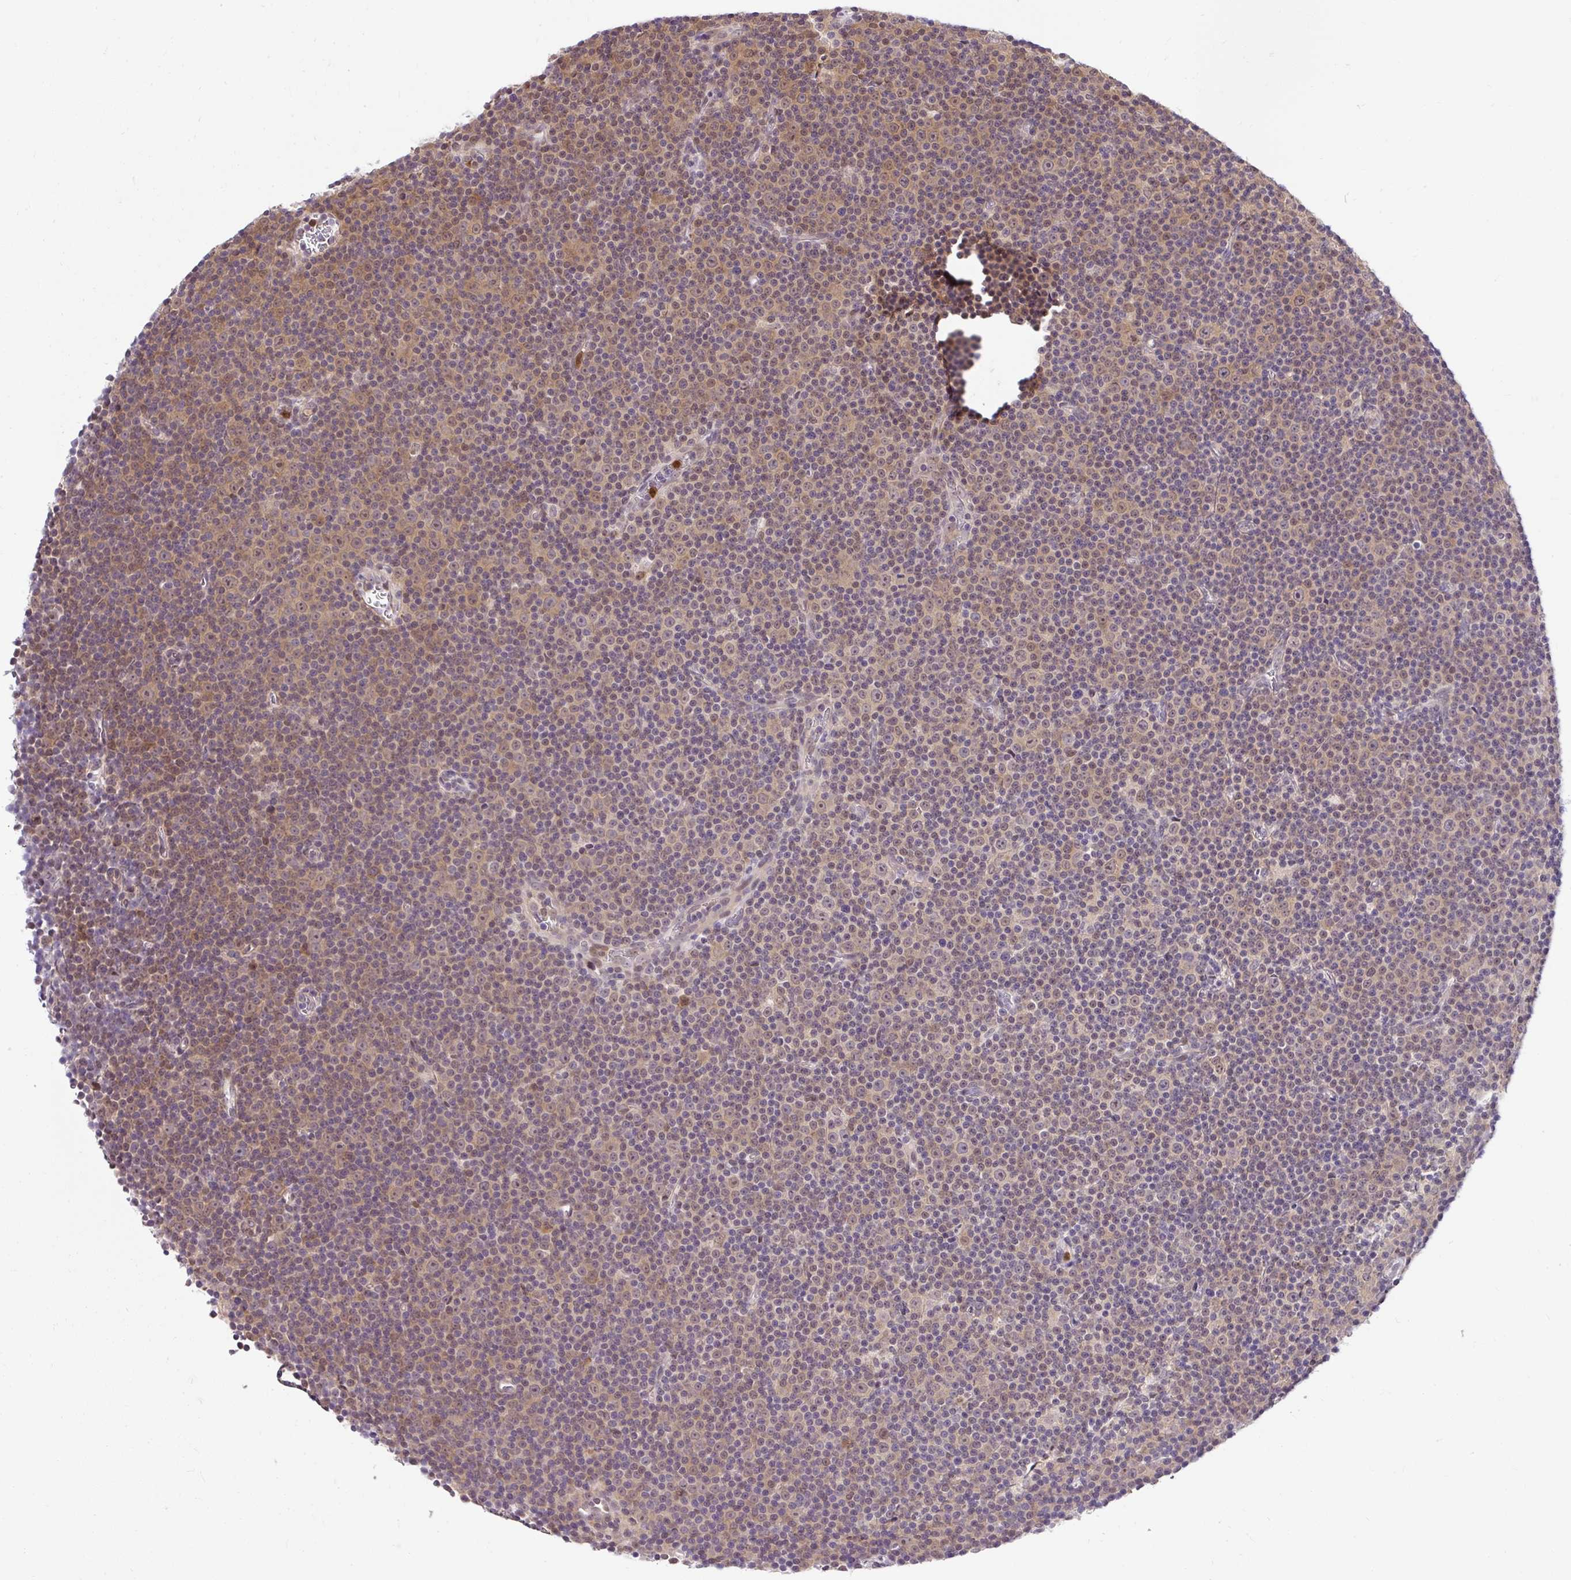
{"staining": {"intensity": "weak", "quantity": "25%-75%", "location": "cytoplasmic/membranous,nuclear"}, "tissue": "lymphoma", "cell_type": "Tumor cells", "image_type": "cancer", "snomed": [{"axis": "morphology", "description": "Malignant lymphoma, non-Hodgkin's type, Low grade"}, {"axis": "topography", "description": "Lymph node"}], "caption": "About 25%-75% of tumor cells in human low-grade malignant lymphoma, non-Hodgkin's type show weak cytoplasmic/membranous and nuclear protein positivity as visualized by brown immunohistochemical staining.", "gene": "PIN4", "patient": {"sex": "female", "age": 67}}